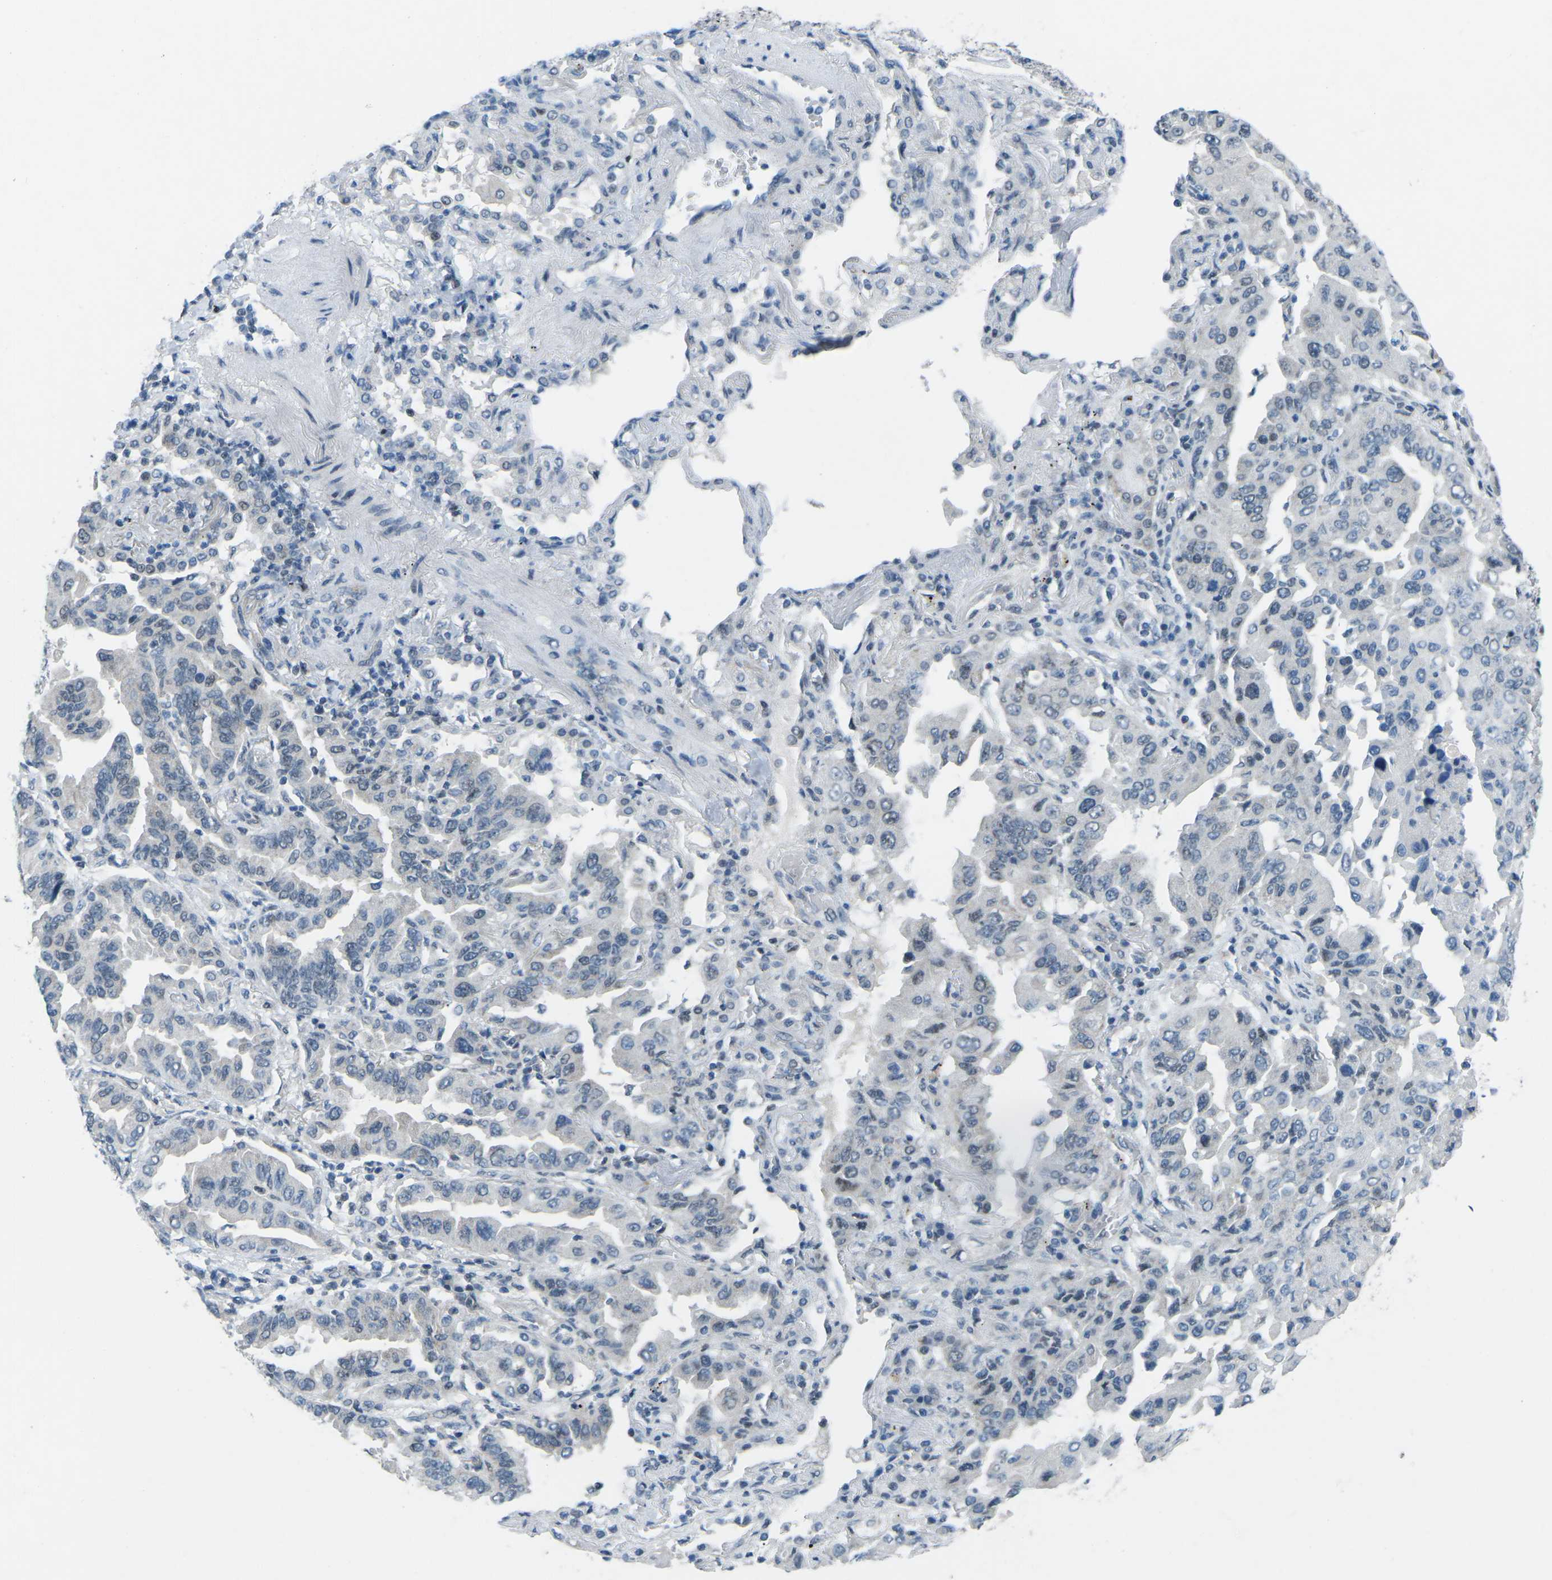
{"staining": {"intensity": "negative", "quantity": "none", "location": "none"}, "tissue": "lung cancer", "cell_type": "Tumor cells", "image_type": "cancer", "snomed": [{"axis": "morphology", "description": "Adenocarcinoma, NOS"}, {"axis": "topography", "description": "Lung"}], "caption": "This is an IHC histopathology image of adenocarcinoma (lung). There is no expression in tumor cells.", "gene": "MBNL1", "patient": {"sex": "female", "age": 65}}